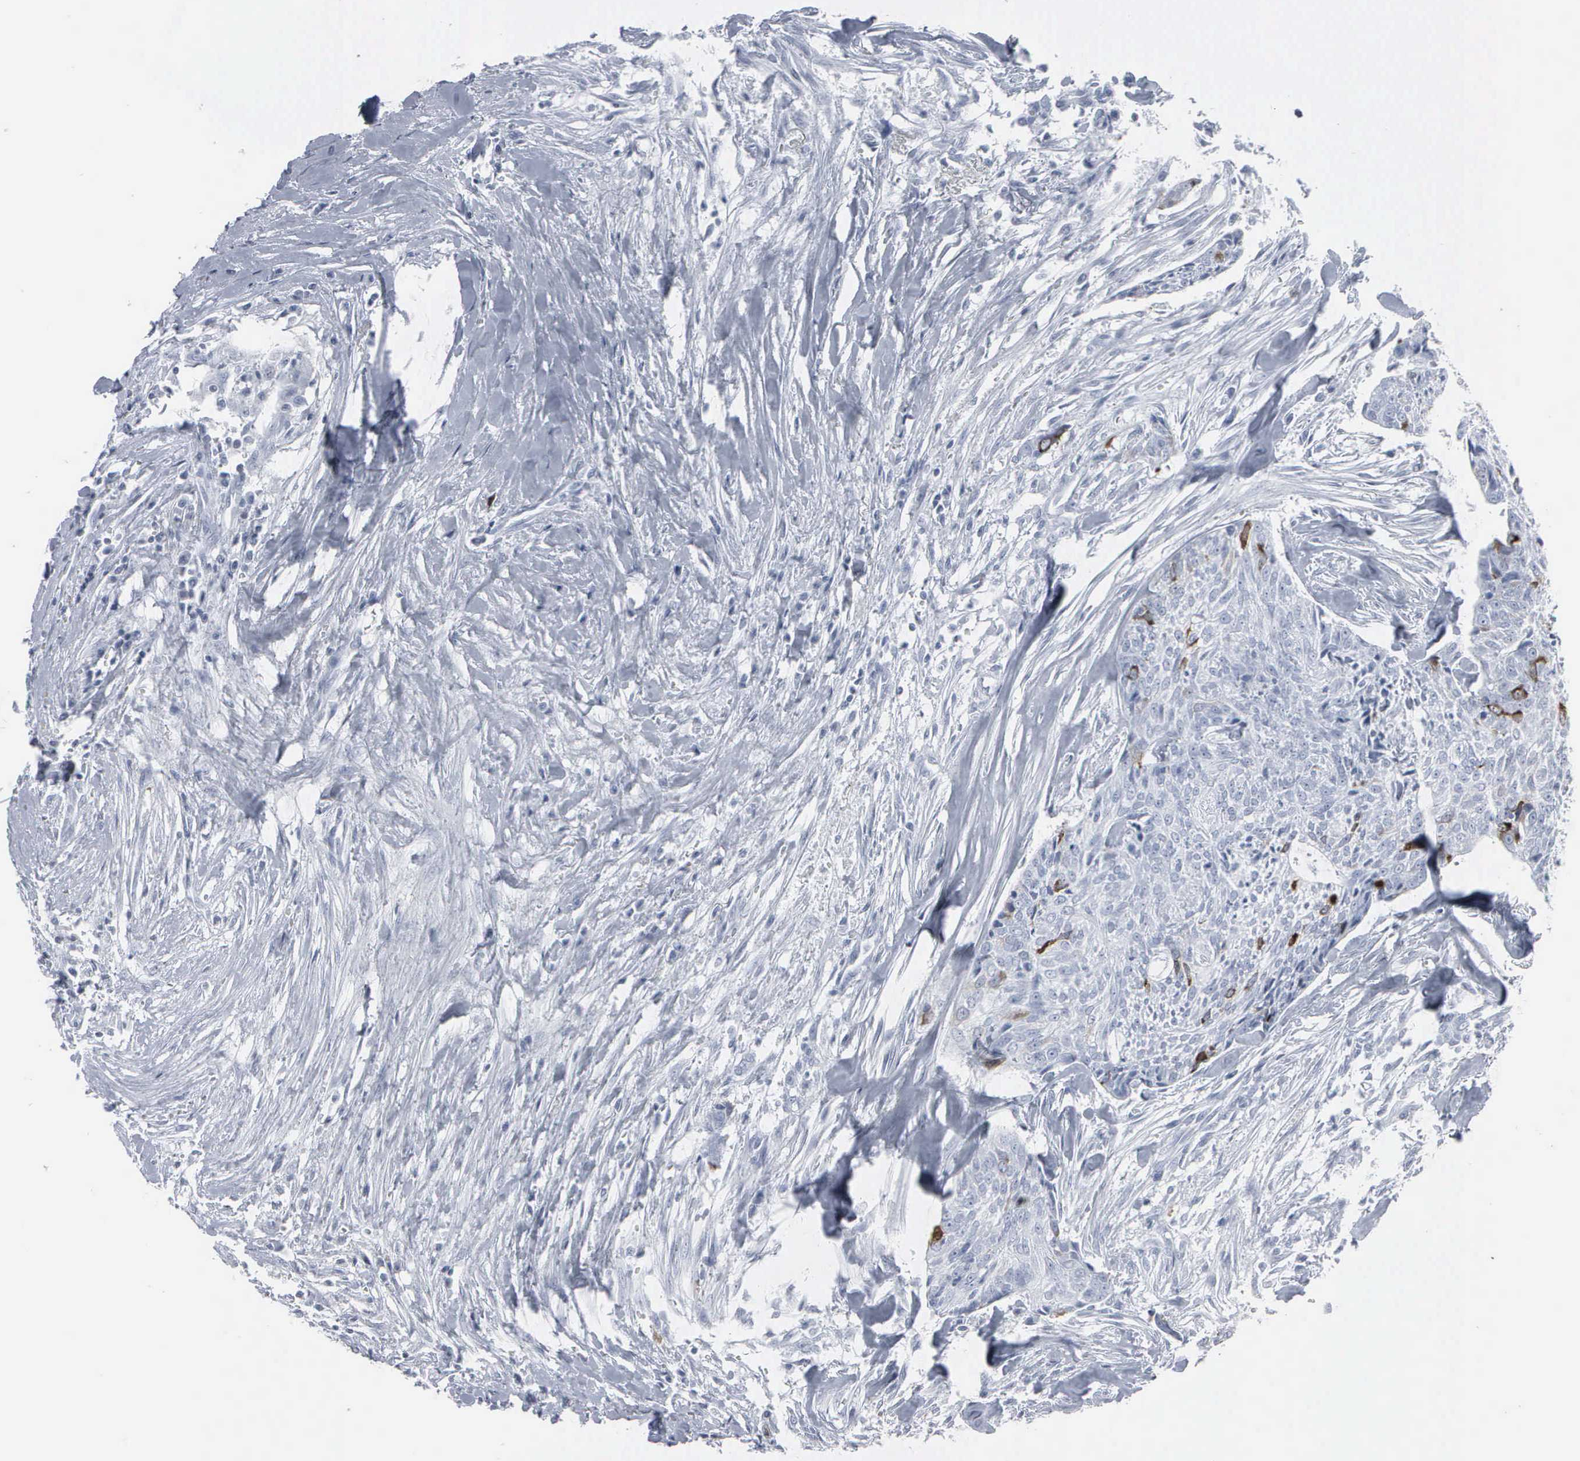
{"staining": {"intensity": "strong", "quantity": "<25%", "location": "cytoplasmic/membranous,nuclear"}, "tissue": "head and neck cancer", "cell_type": "Tumor cells", "image_type": "cancer", "snomed": [{"axis": "morphology", "description": "Squamous cell carcinoma, NOS"}, {"axis": "topography", "description": "Salivary gland"}, {"axis": "topography", "description": "Head-Neck"}], "caption": "The histopathology image exhibits staining of head and neck cancer (squamous cell carcinoma), revealing strong cytoplasmic/membranous and nuclear protein expression (brown color) within tumor cells. The staining was performed using DAB (3,3'-diaminobenzidine), with brown indicating positive protein expression. Nuclei are stained blue with hematoxylin.", "gene": "CCNB1", "patient": {"sex": "male", "age": 70}}